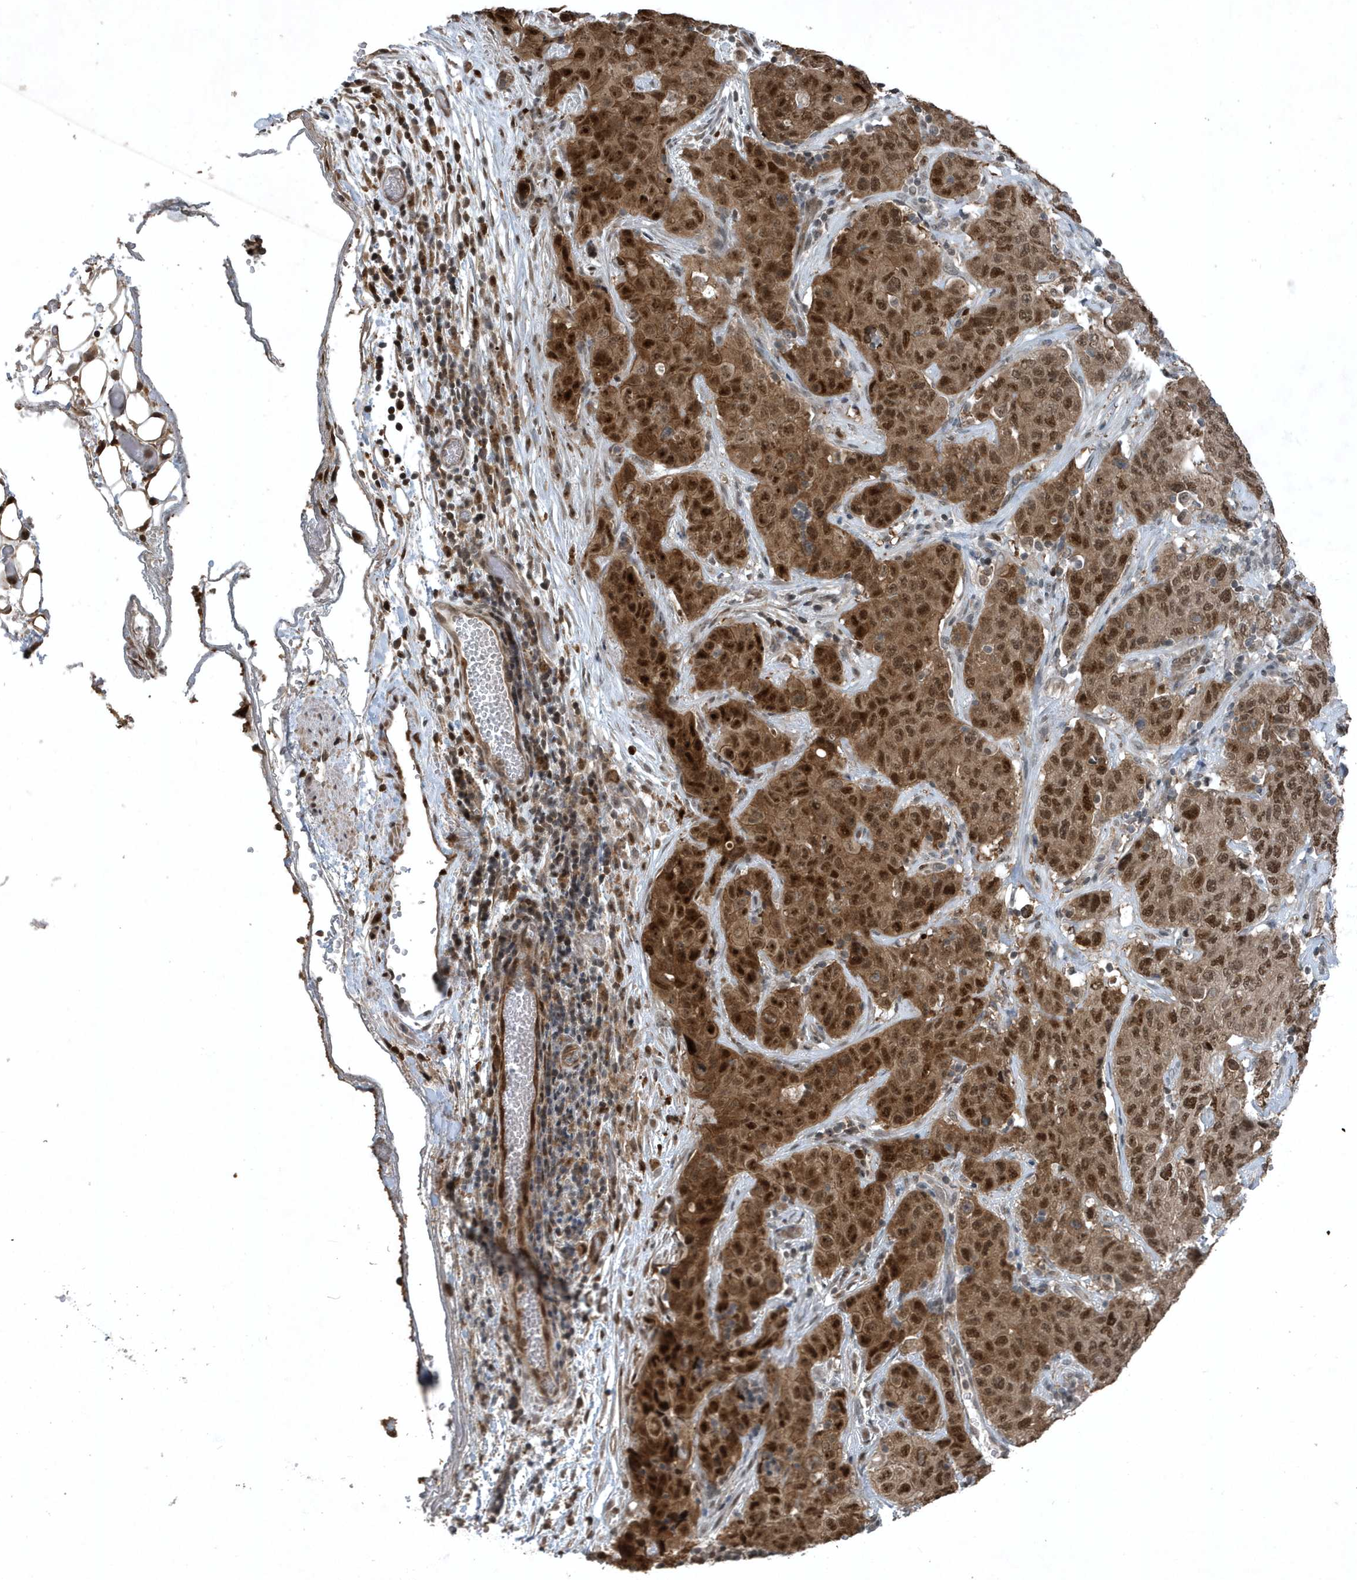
{"staining": {"intensity": "strong", "quantity": ">75%", "location": "cytoplasmic/membranous,nuclear"}, "tissue": "stomach cancer", "cell_type": "Tumor cells", "image_type": "cancer", "snomed": [{"axis": "morphology", "description": "Normal tissue, NOS"}, {"axis": "morphology", "description": "Adenocarcinoma, NOS"}, {"axis": "topography", "description": "Lymph node"}, {"axis": "topography", "description": "Stomach"}], "caption": "Brown immunohistochemical staining in stomach adenocarcinoma reveals strong cytoplasmic/membranous and nuclear expression in about >75% of tumor cells.", "gene": "HSPA1A", "patient": {"sex": "male", "age": 48}}